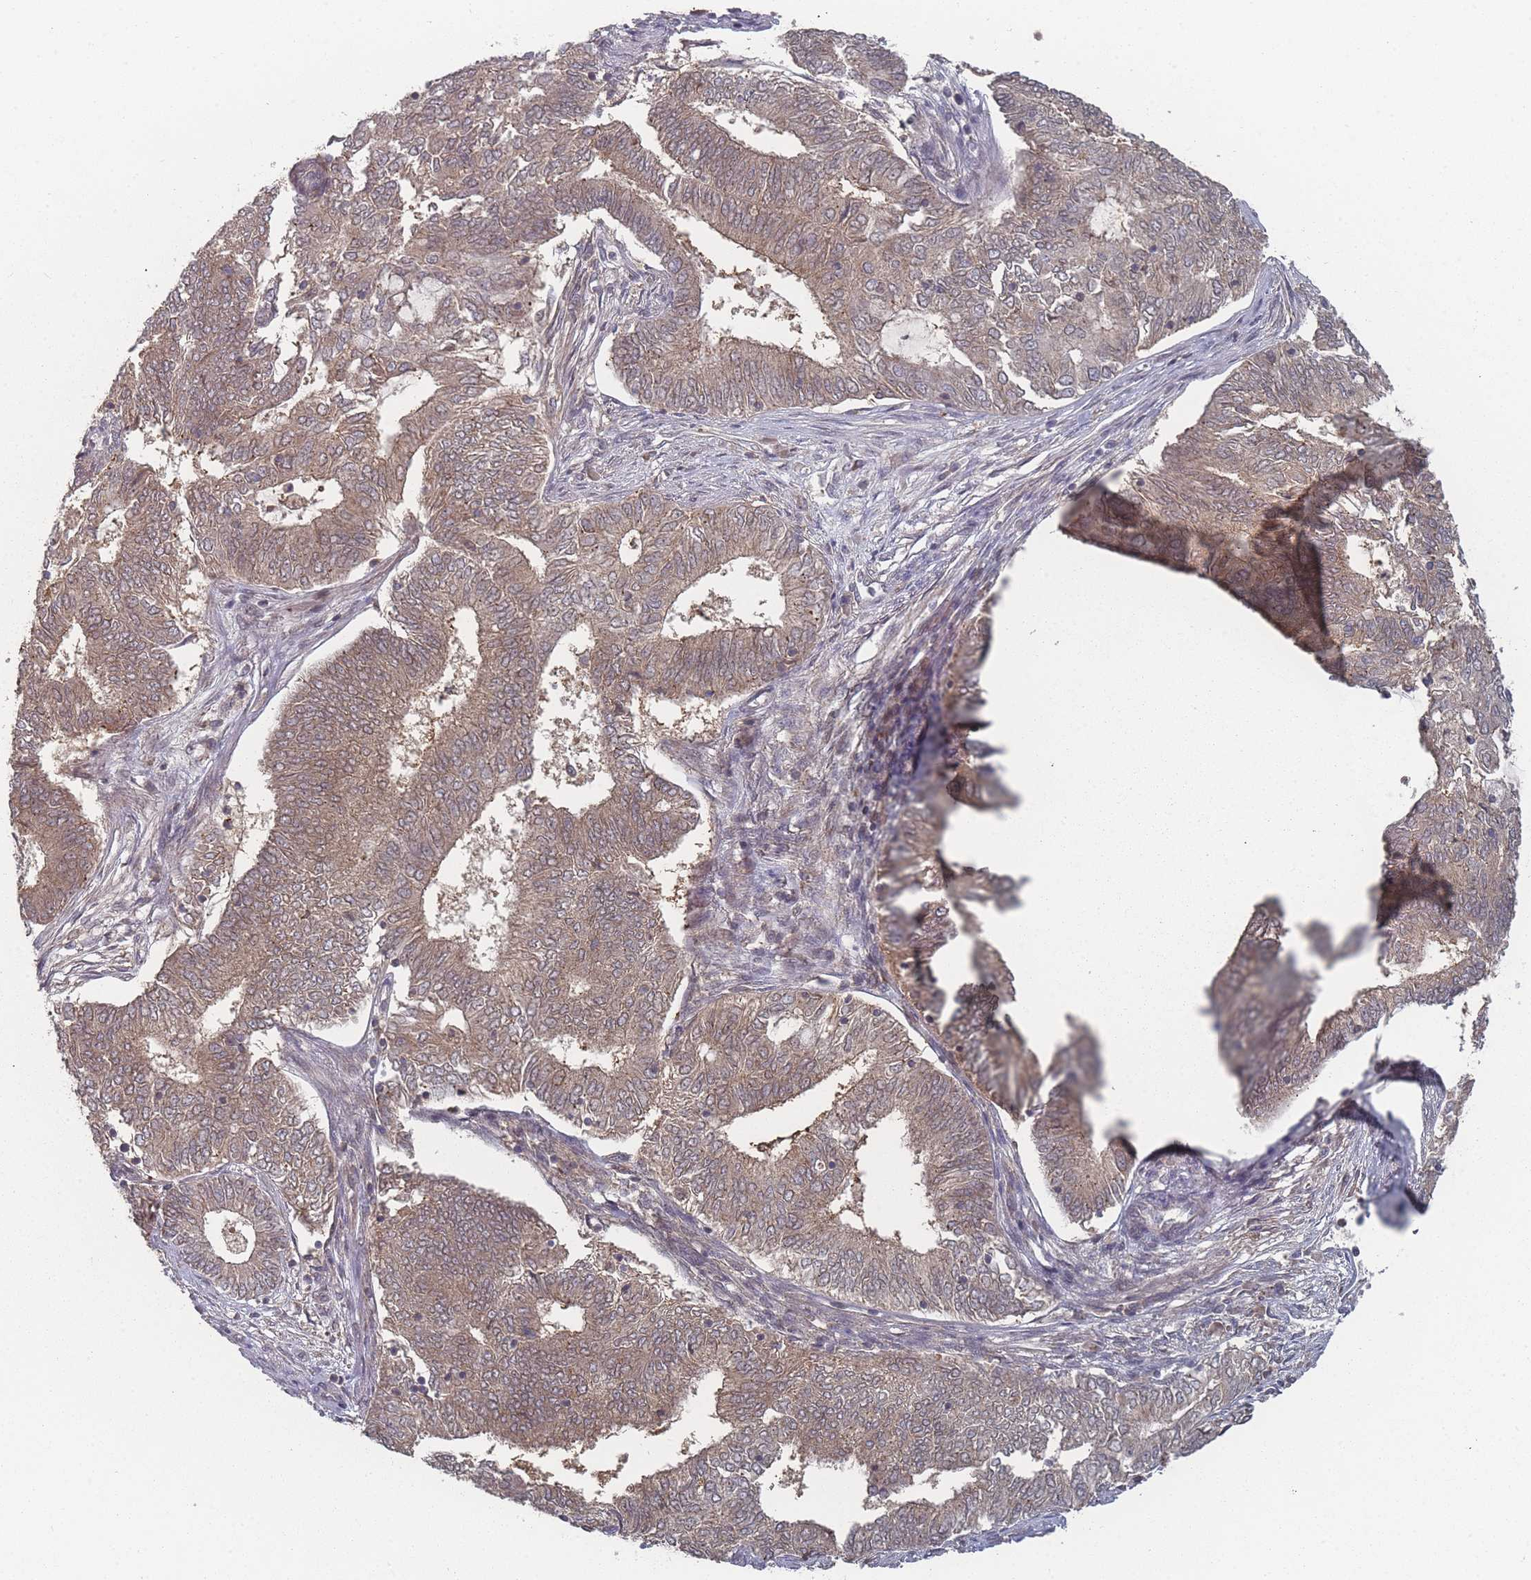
{"staining": {"intensity": "weak", "quantity": ">75%", "location": "cytoplasmic/membranous"}, "tissue": "endometrial cancer", "cell_type": "Tumor cells", "image_type": "cancer", "snomed": [{"axis": "morphology", "description": "Adenocarcinoma, NOS"}, {"axis": "topography", "description": "Endometrium"}], "caption": "DAB (3,3'-diaminobenzidine) immunohistochemical staining of human endometrial adenocarcinoma shows weak cytoplasmic/membranous protein staining in about >75% of tumor cells. The staining is performed using DAB brown chromogen to label protein expression. The nuclei are counter-stained blue using hematoxylin.", "gene": "TBC1D25", "patient": {"sex": "female", "age": 62}}